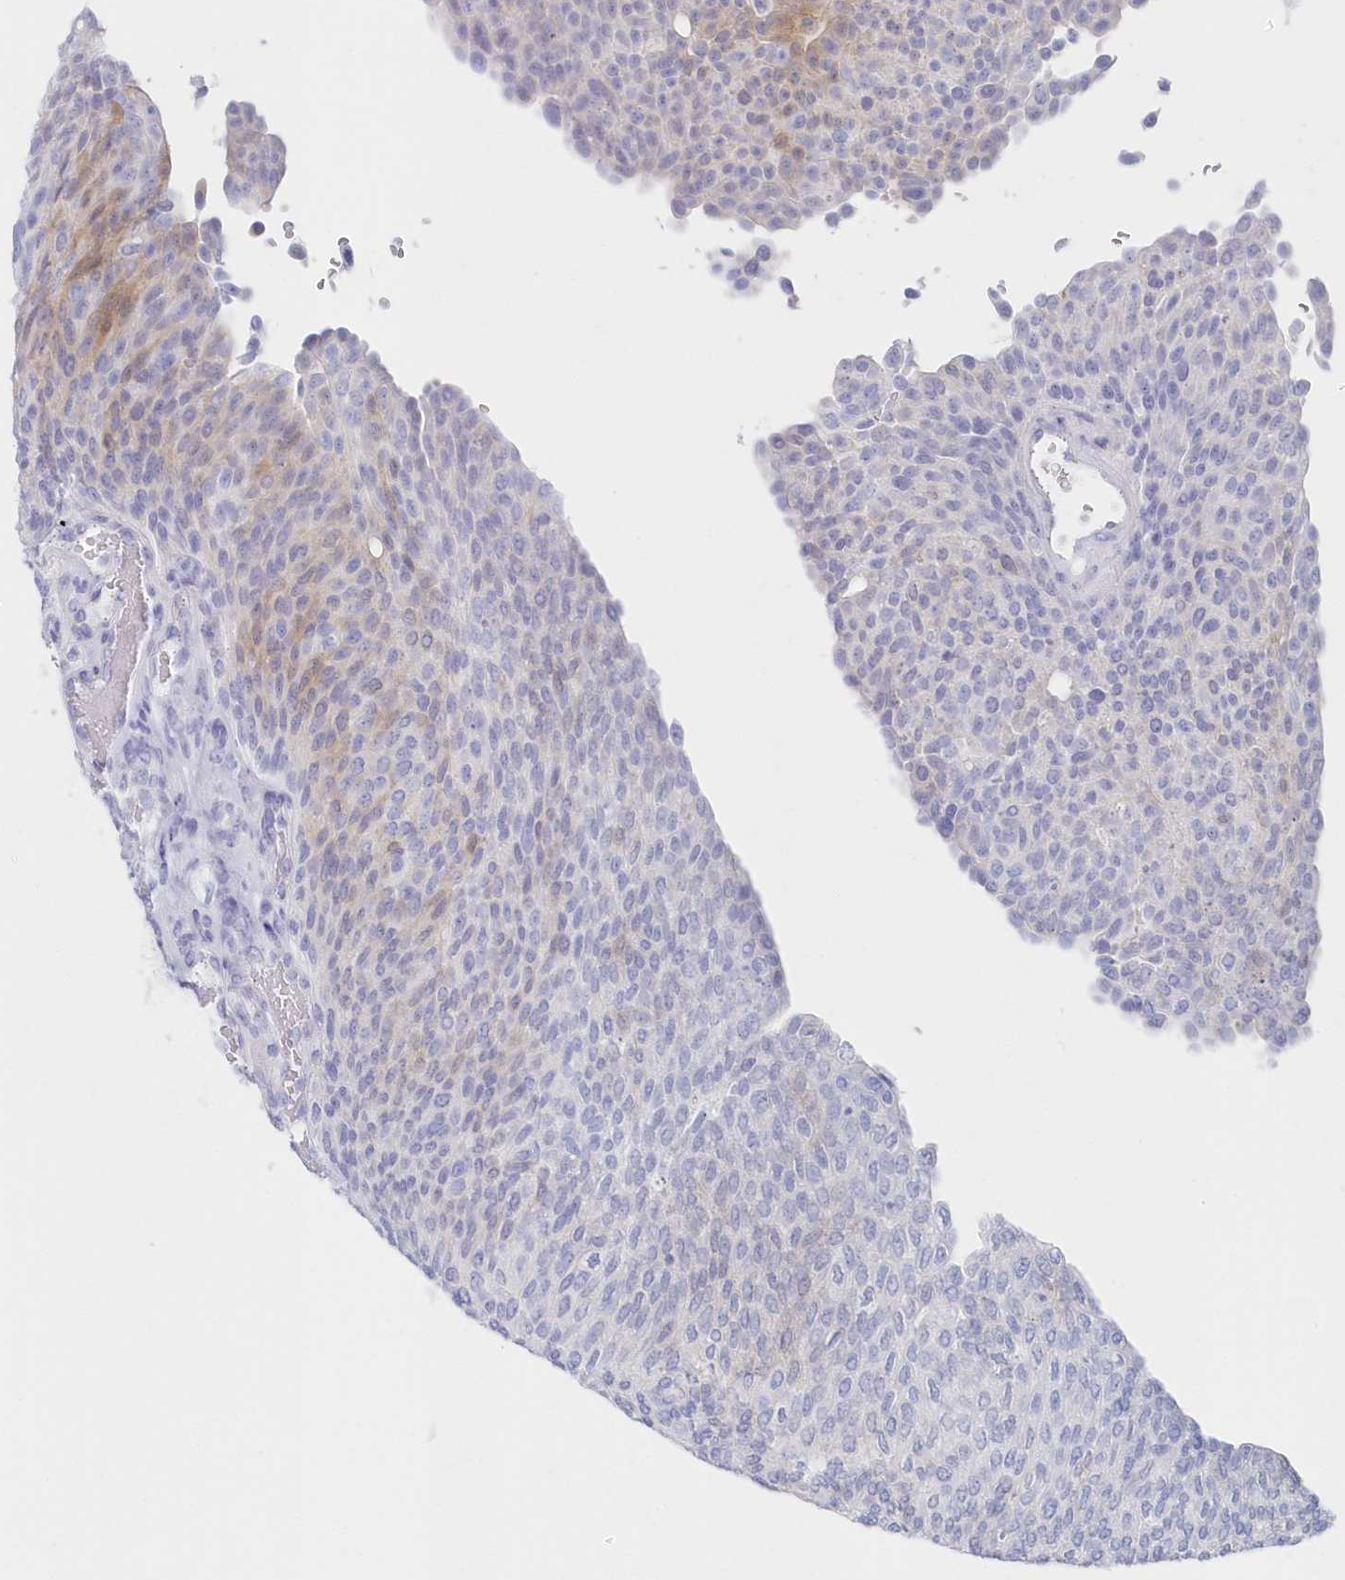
{"staining": {"intensity": "weak", "quantity": "<25%", "location": "cytoplasmic/membranous"}, "tissue": "urothelial cancer", "cell_type": "Tumor cells", "image_type": "cancer", "snomed": [{"axis": "morphology", "description": "Urothelial carcinoma, Low grade"}, {"axis": "topography", "description": "Urinary bladder"}], "caption": "Immunohistochemical staining of urothelial cancer demonstrates no significant expression in tumor cells.", "gene": "CSNK1G2", "patient": {"sex": "female", "age": 79}}